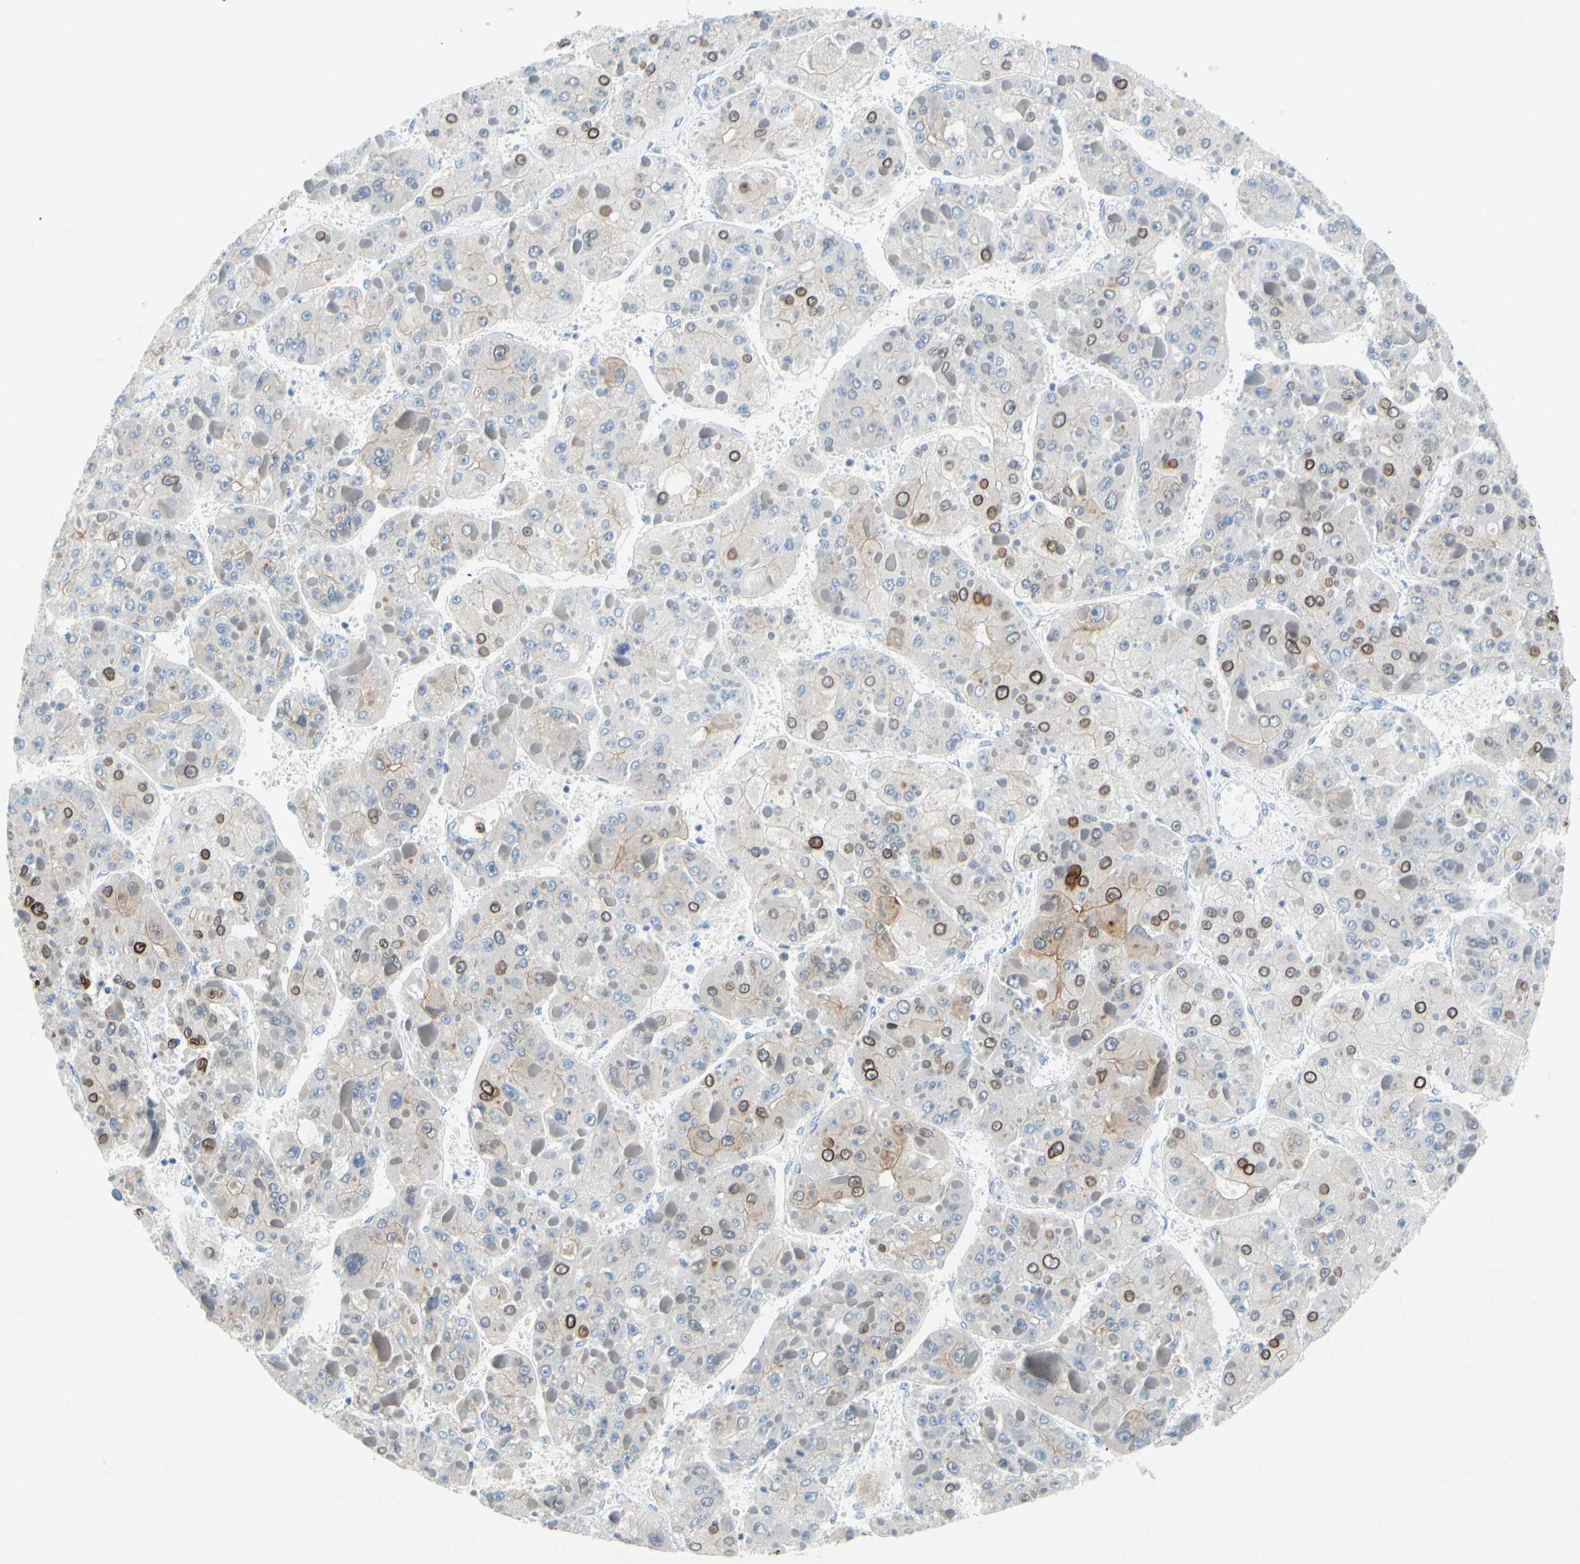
{"staining": {"intensity": "weak", "quantity": "25%-75%", "location": "cytoplasmic/membranous,nuclear"}, "tissue": "liver cancer", "cell_type": "Tumor cells", "image_type": "cancer", "snomed": [{"axis": "morphology", "description": "Carcinoma, Hepatocellular, NOS"}, {"axis": "topography", "description": "Liver"}], "caption": "This image demonstrates immunohistochemistry (IHC) staining of hepatocellular carcinoma (liver), with low weak cytoplasmic/membranous and nuclear positivity in approximately 25%-75% of tumor cells.", "gene": "ZNF132", "patient": {"sex": "female", "age": 73}}